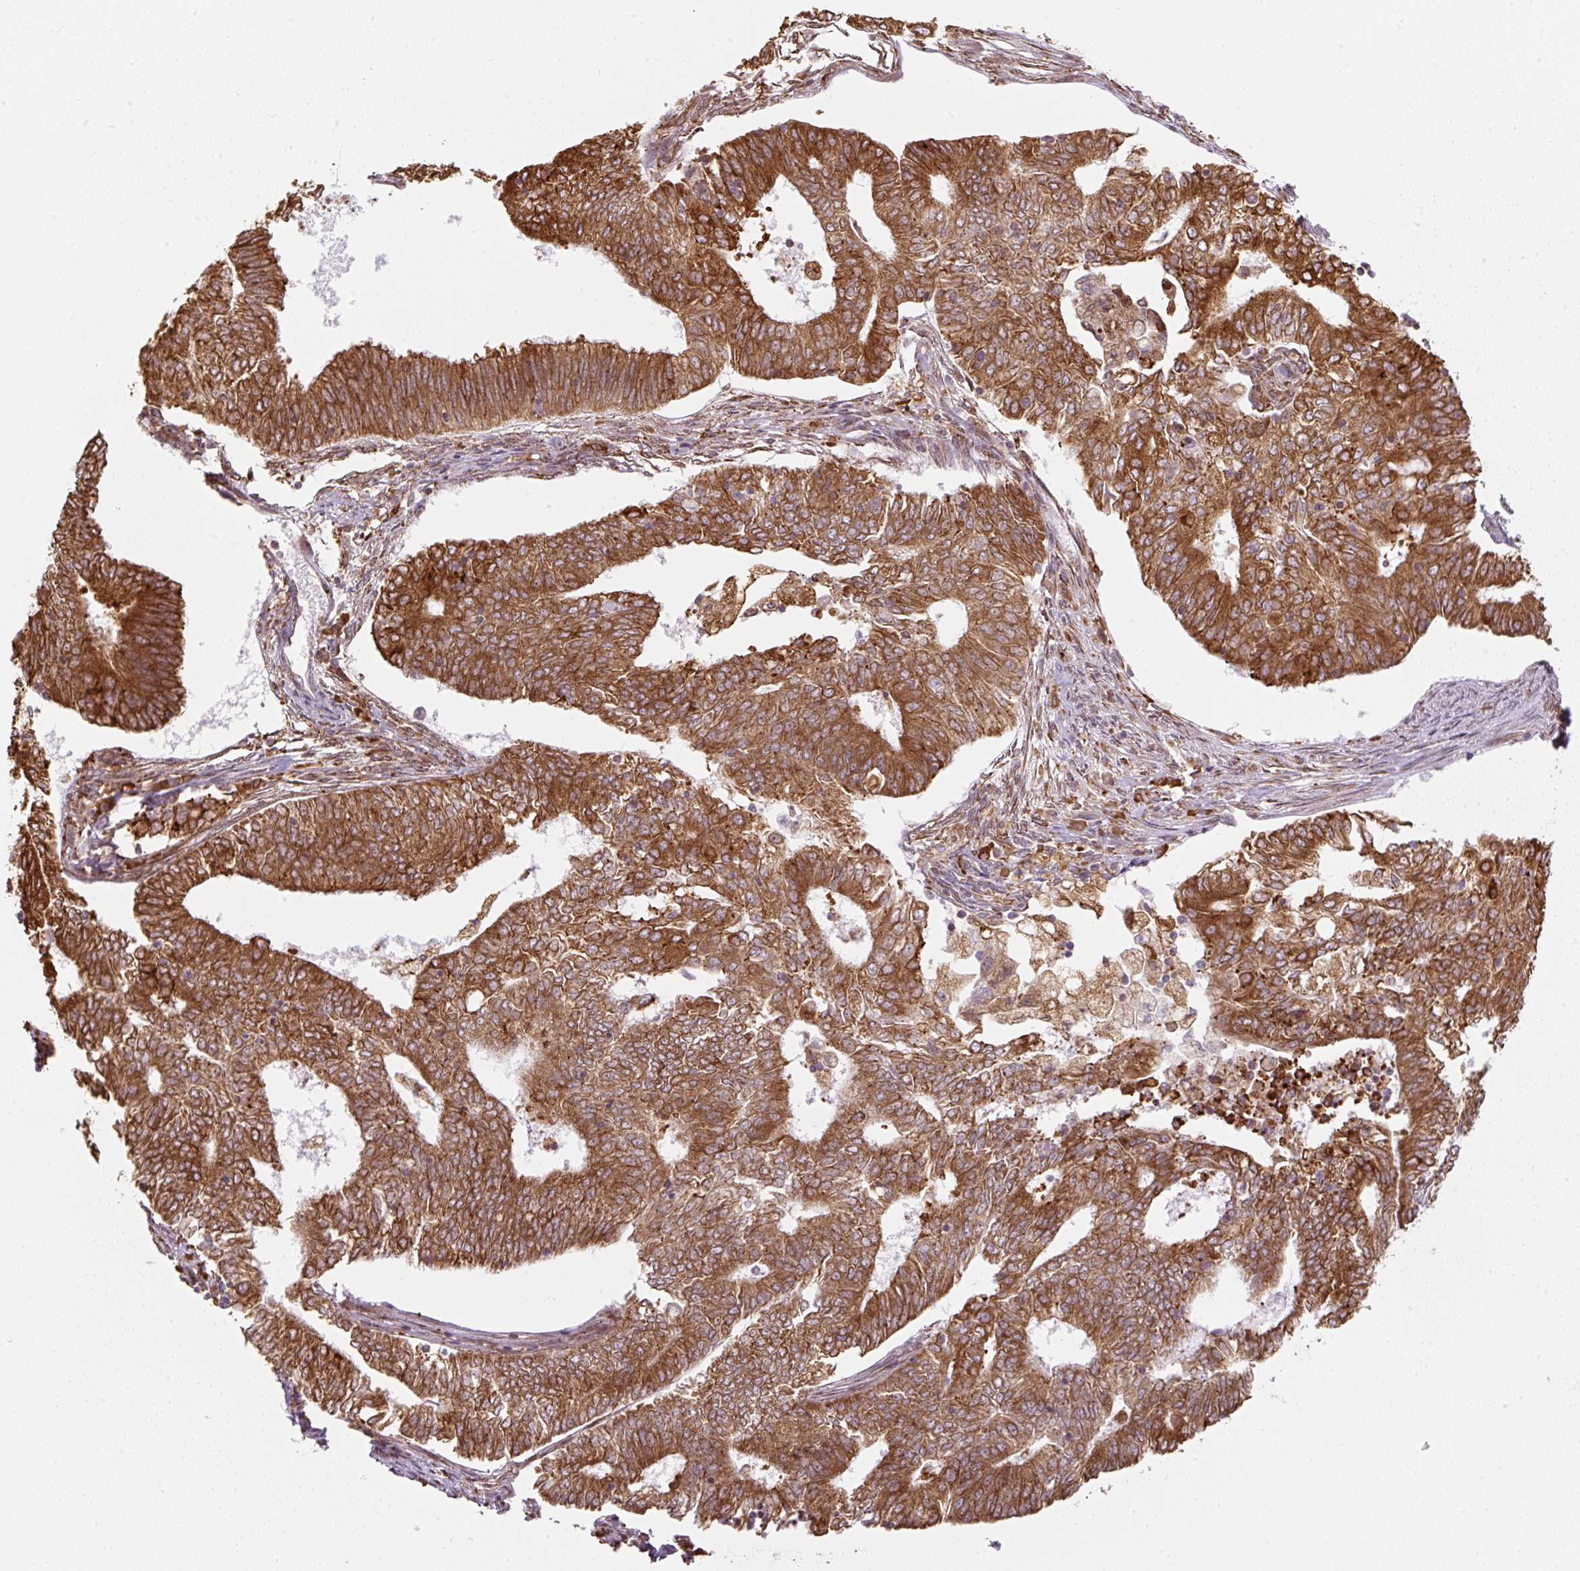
{"staining": {"intensity": "strong", "quantity": ">75%", "location": "cytoplasmic/membranous"}, "tissue": "endometrial cancer", "cell_type": "Tumor cells", "image_type": "cancer", "snomed": [{"axis": "morphology", "description": "Adenocarcinoma, NOS"}, {"axis": "topography", "description": "Endometrium"}], "caption": "Adenocarcinoma (endometrial) was stained to show a protein in brown. There is high levels of strong cytoplasmic/membranous positivity in approximately >75% of tumor cells.", "gene": "PRKCSH", "patient": {"sex": "female", "age": 62}}